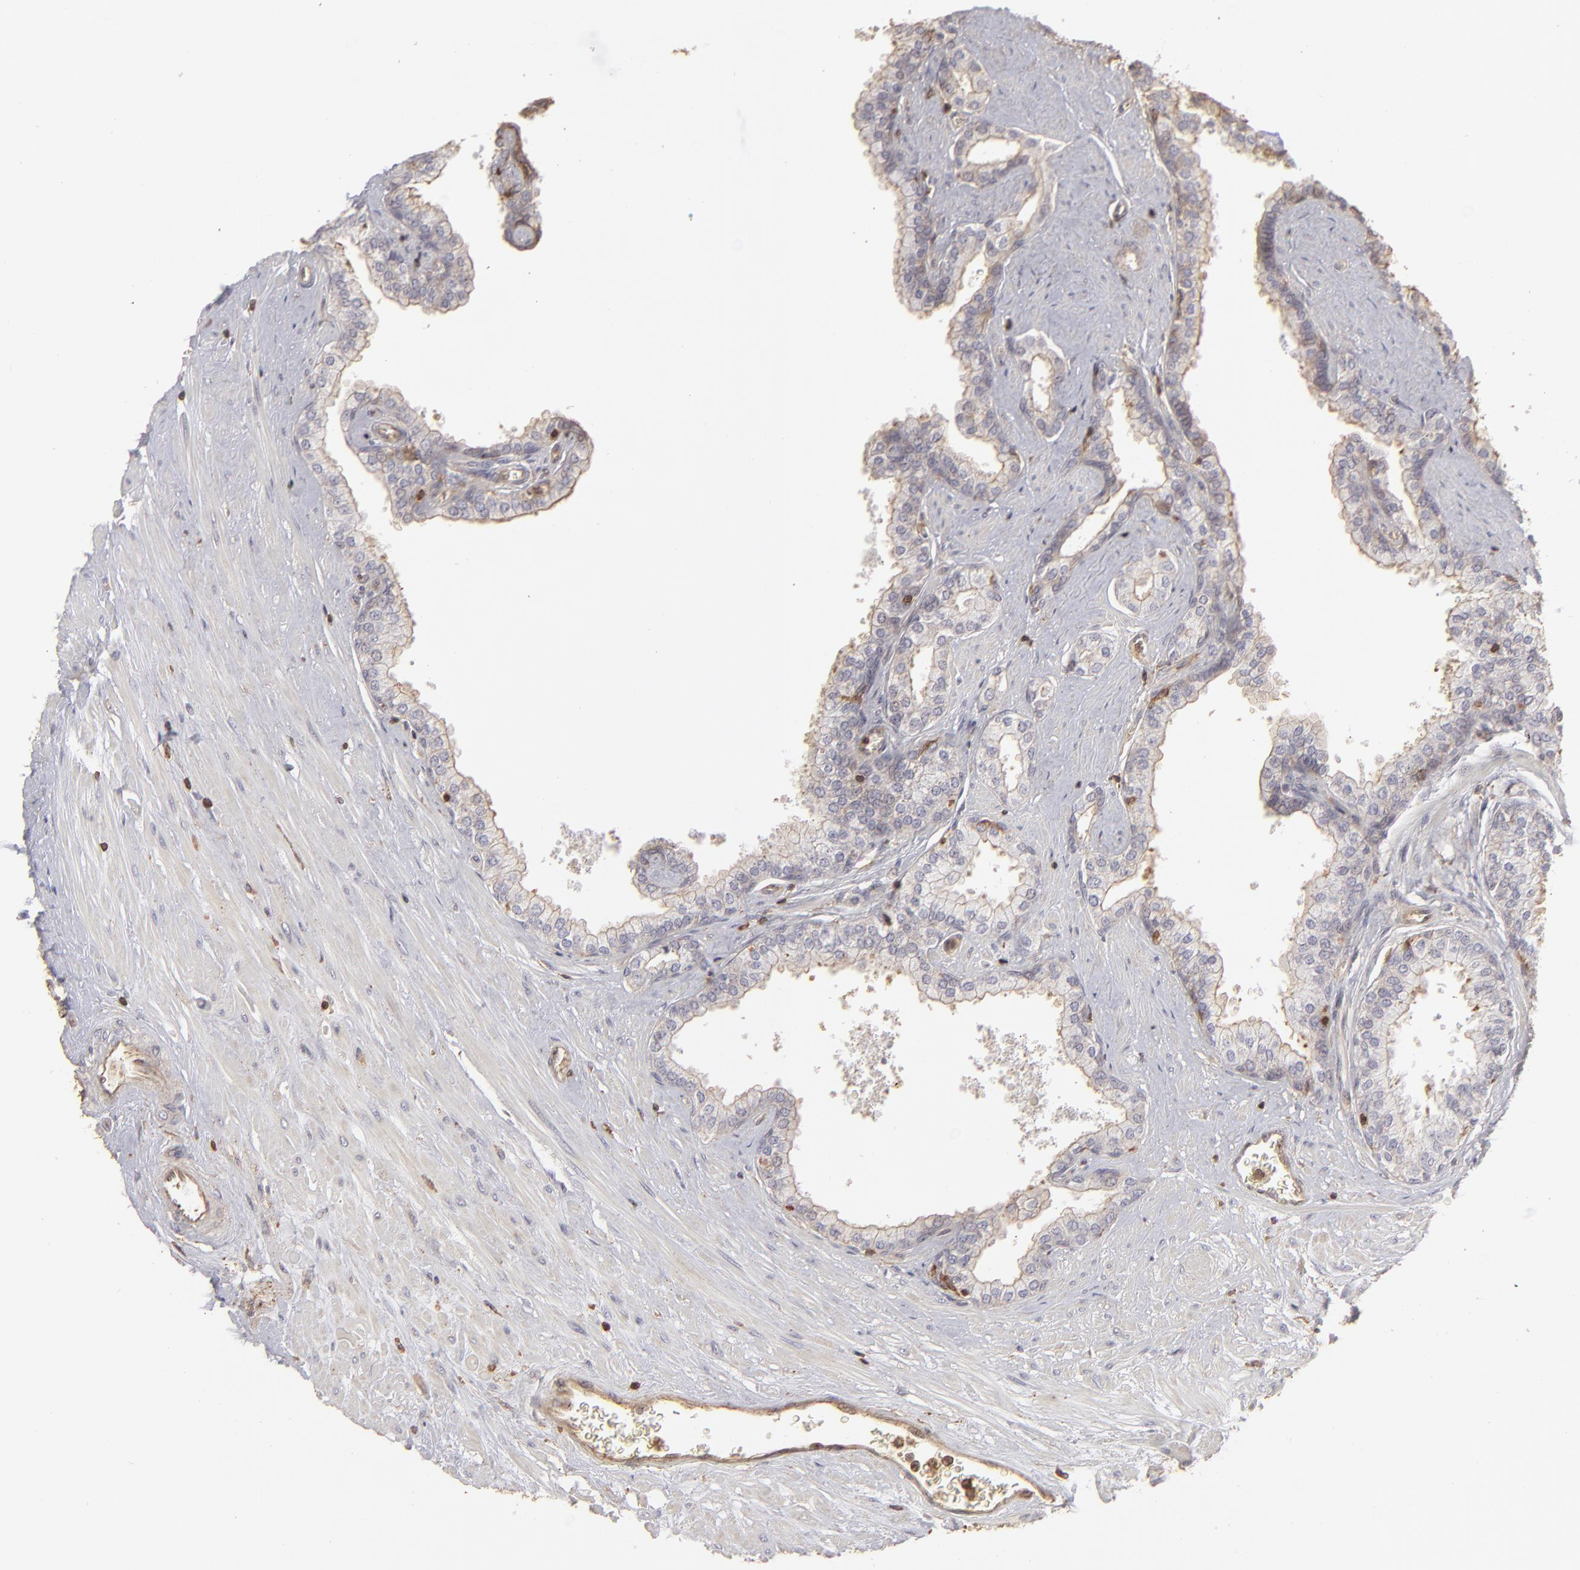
{"staining": {"intensity": "weak", "quantity": ">75%", "location": "cytoplasmic/membranous"}, "tissue": "prostate", "cell_type": "Glandular cells", "image_type": "normal", "snomed": [{"axis": "morphology", "description": "Normal tissue, NOS"}, {"axis": "topography", "description": "Prostate"}], "caption": "Brown immunohistochemical staining in normal prostate demonstrates weak cytoplasmic/membranous expression in about >75% of glandular cells.", "gene": "ACTB", "patient": {"sex": "male", "age": 60}}